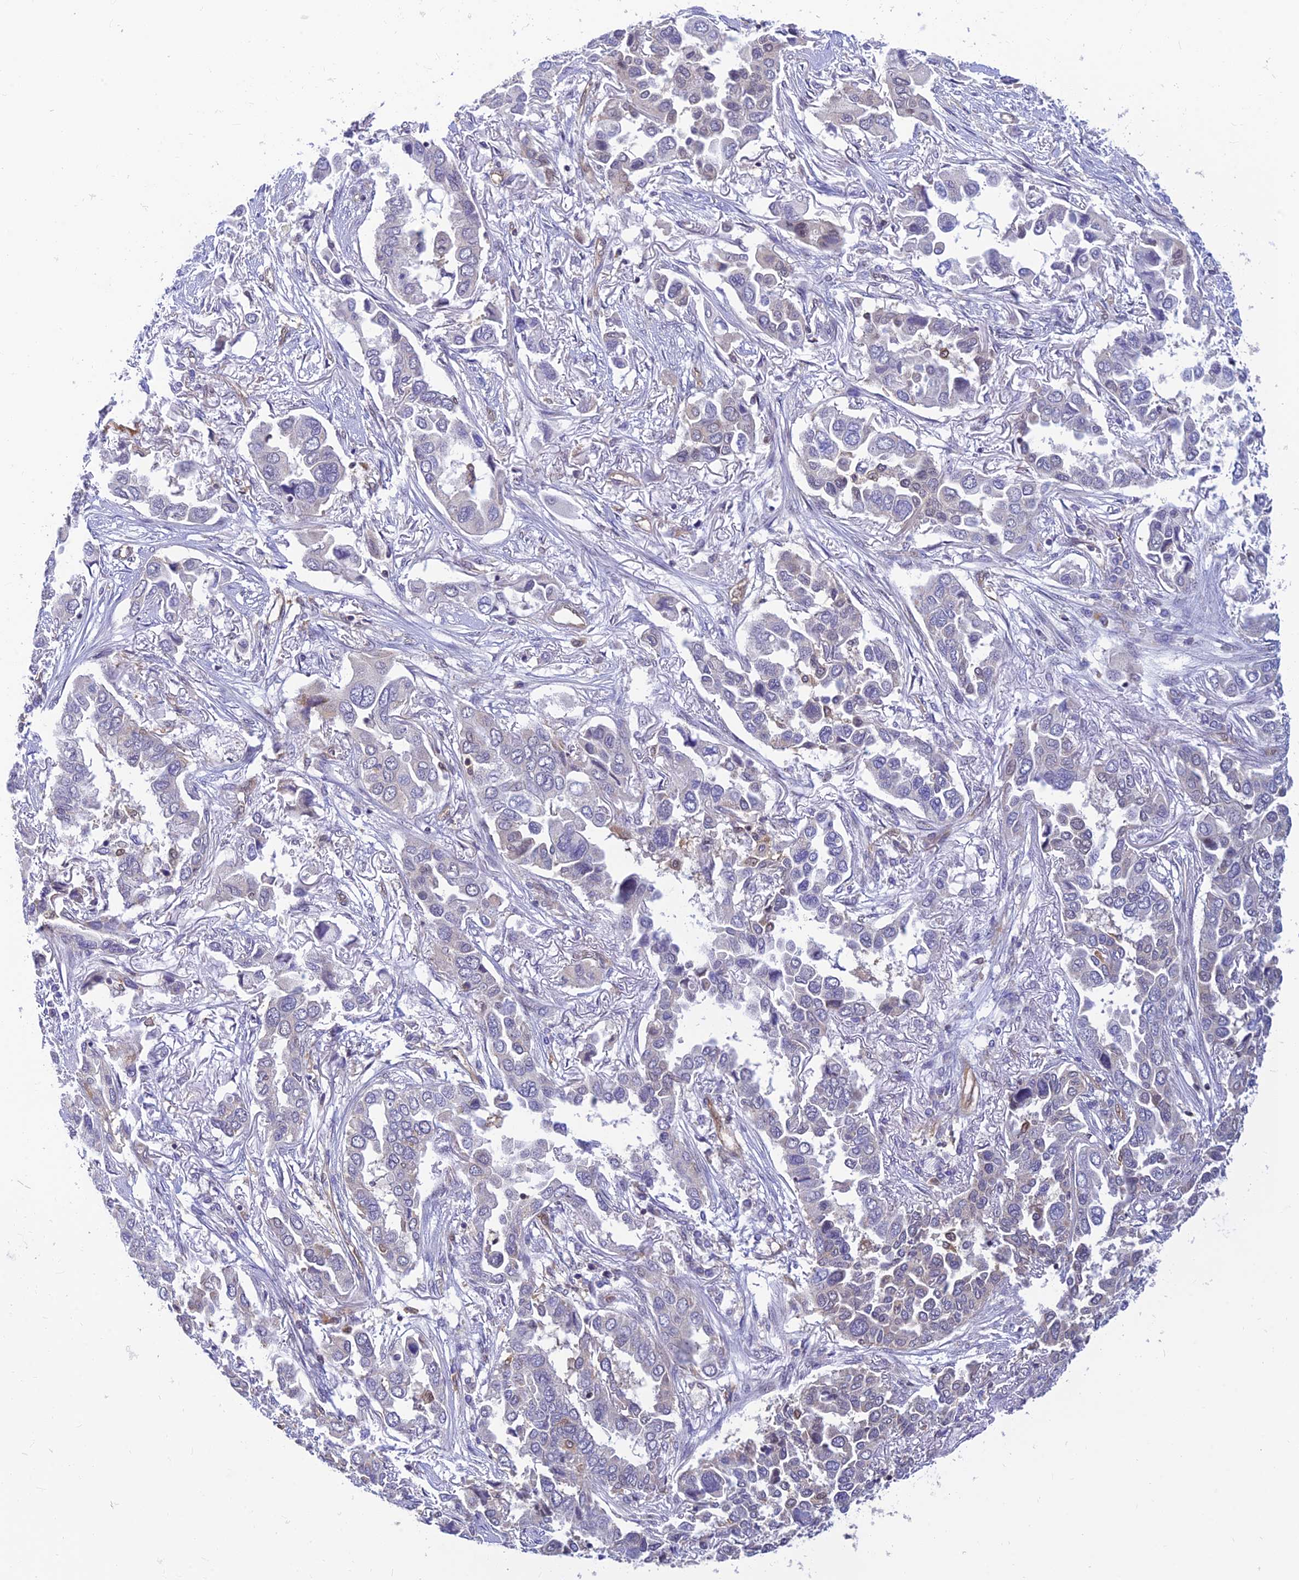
{"staining": {"intensity": "negative", "quantity": "none", "location": "none"}, "tissue": "lung cancer", "cell_type": "Tumor cells", "image_type": "cancer", "snomed": [{"axis": "morphology", "description": "Adenocarcinoma, NOS"}, {"axis": "topography", "description": "Lung"}], "caption": "A micrograph of lung adenocarcinoma stained for a protein demonstrates no brown staining in tumor cells.", "gene": "LYSMD2", "patient": {"sex": "female", "age": 76}}